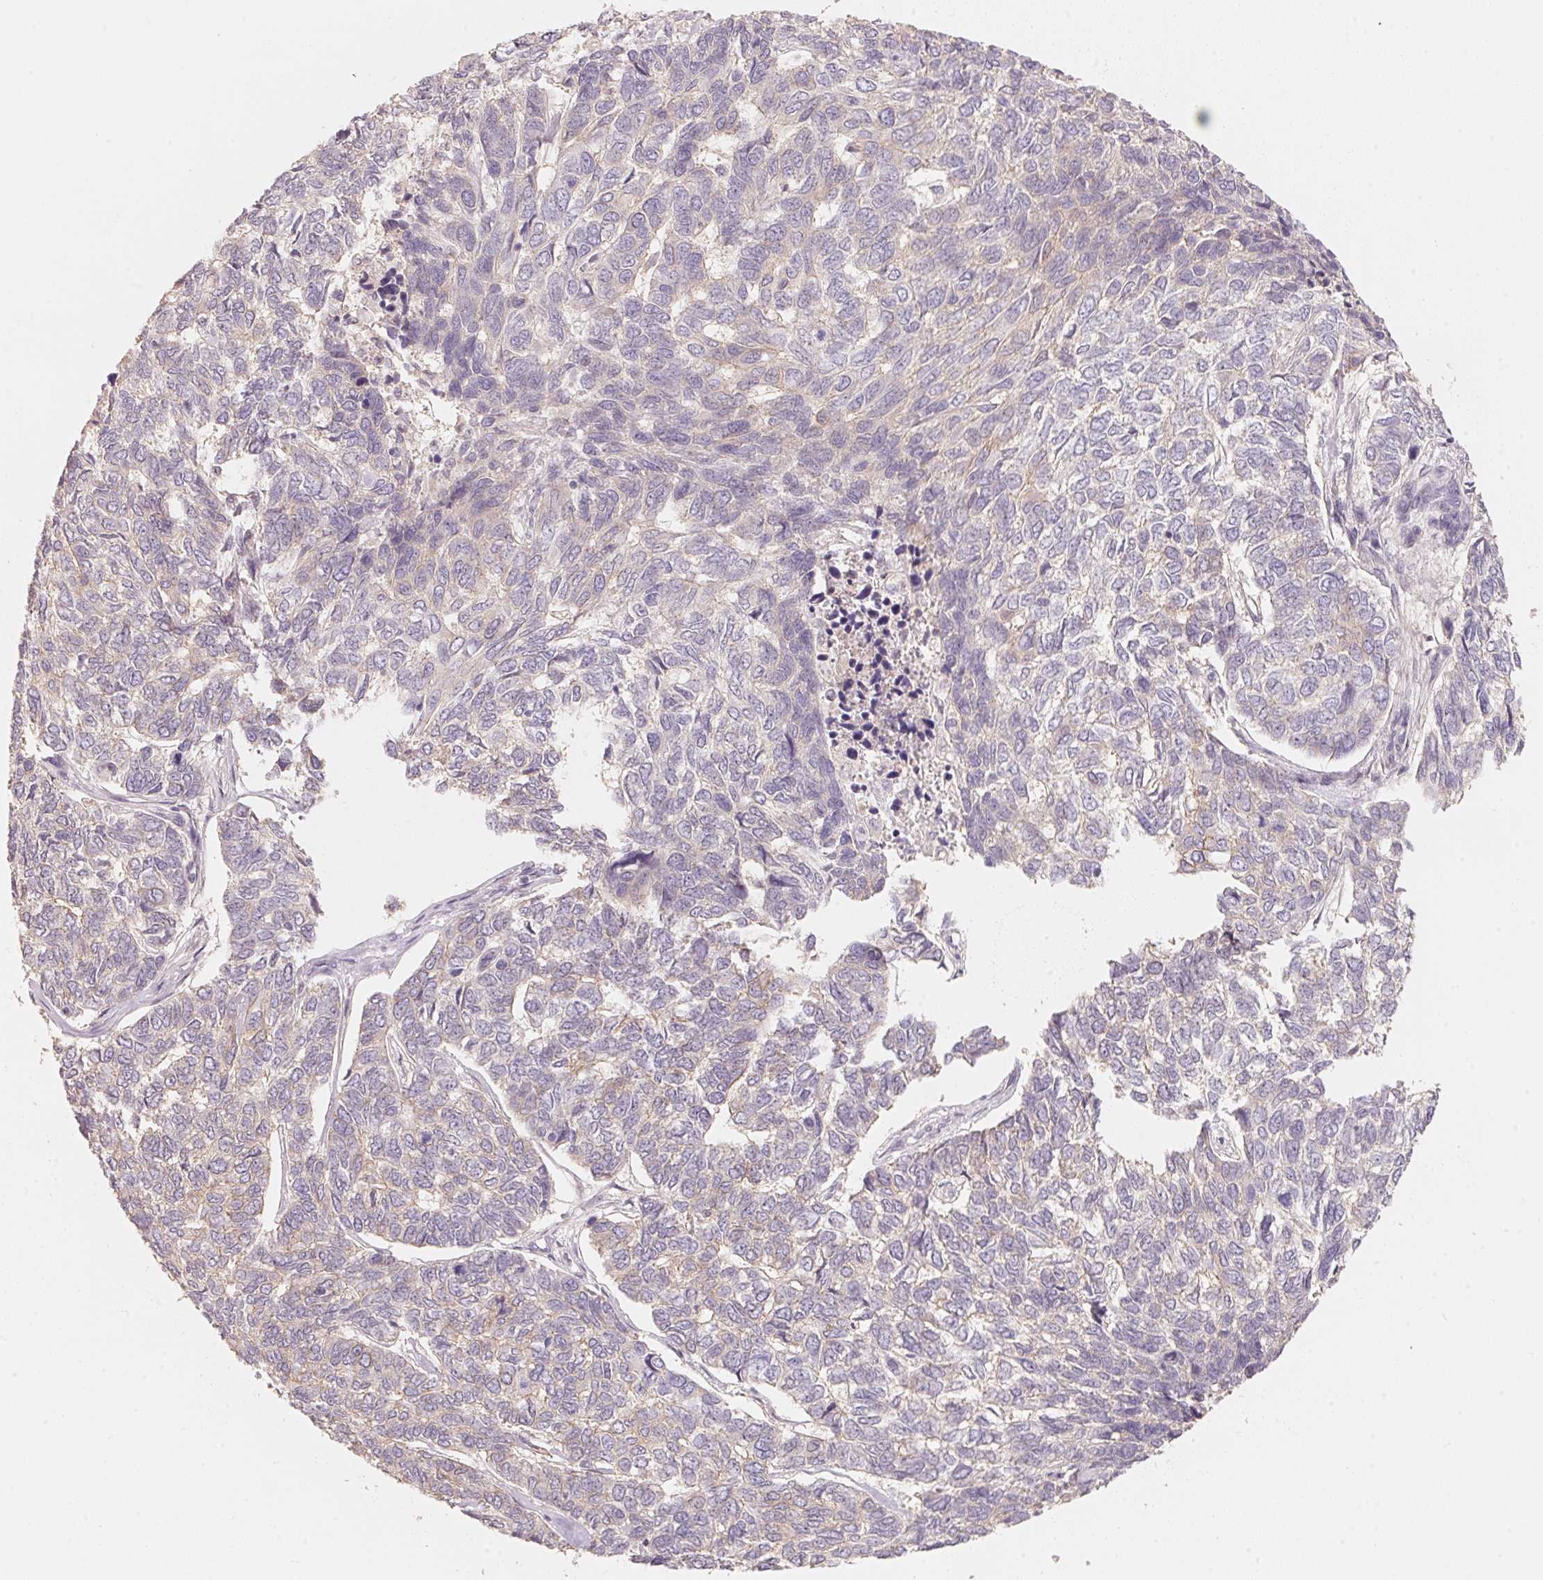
{"staining": {"intensity": "negative", "quantity": "none", "location": "none"}, "tissue": "skin cancer", "cell_type": "Tumor cells", "image_type": "cancer", "snomed": [{"axis": "morphology", "description": "Basal cell carcinoma"}, {"axis": "topography", "description": "Skin"}], "caption": "Basal cell carcinoma (skin) stained for a protein using immunohistochemistry (IHC) displays no positivity tumor cells.", "gene": "TP53AIP1", "patient": {"sex": "female", "age": 65}}